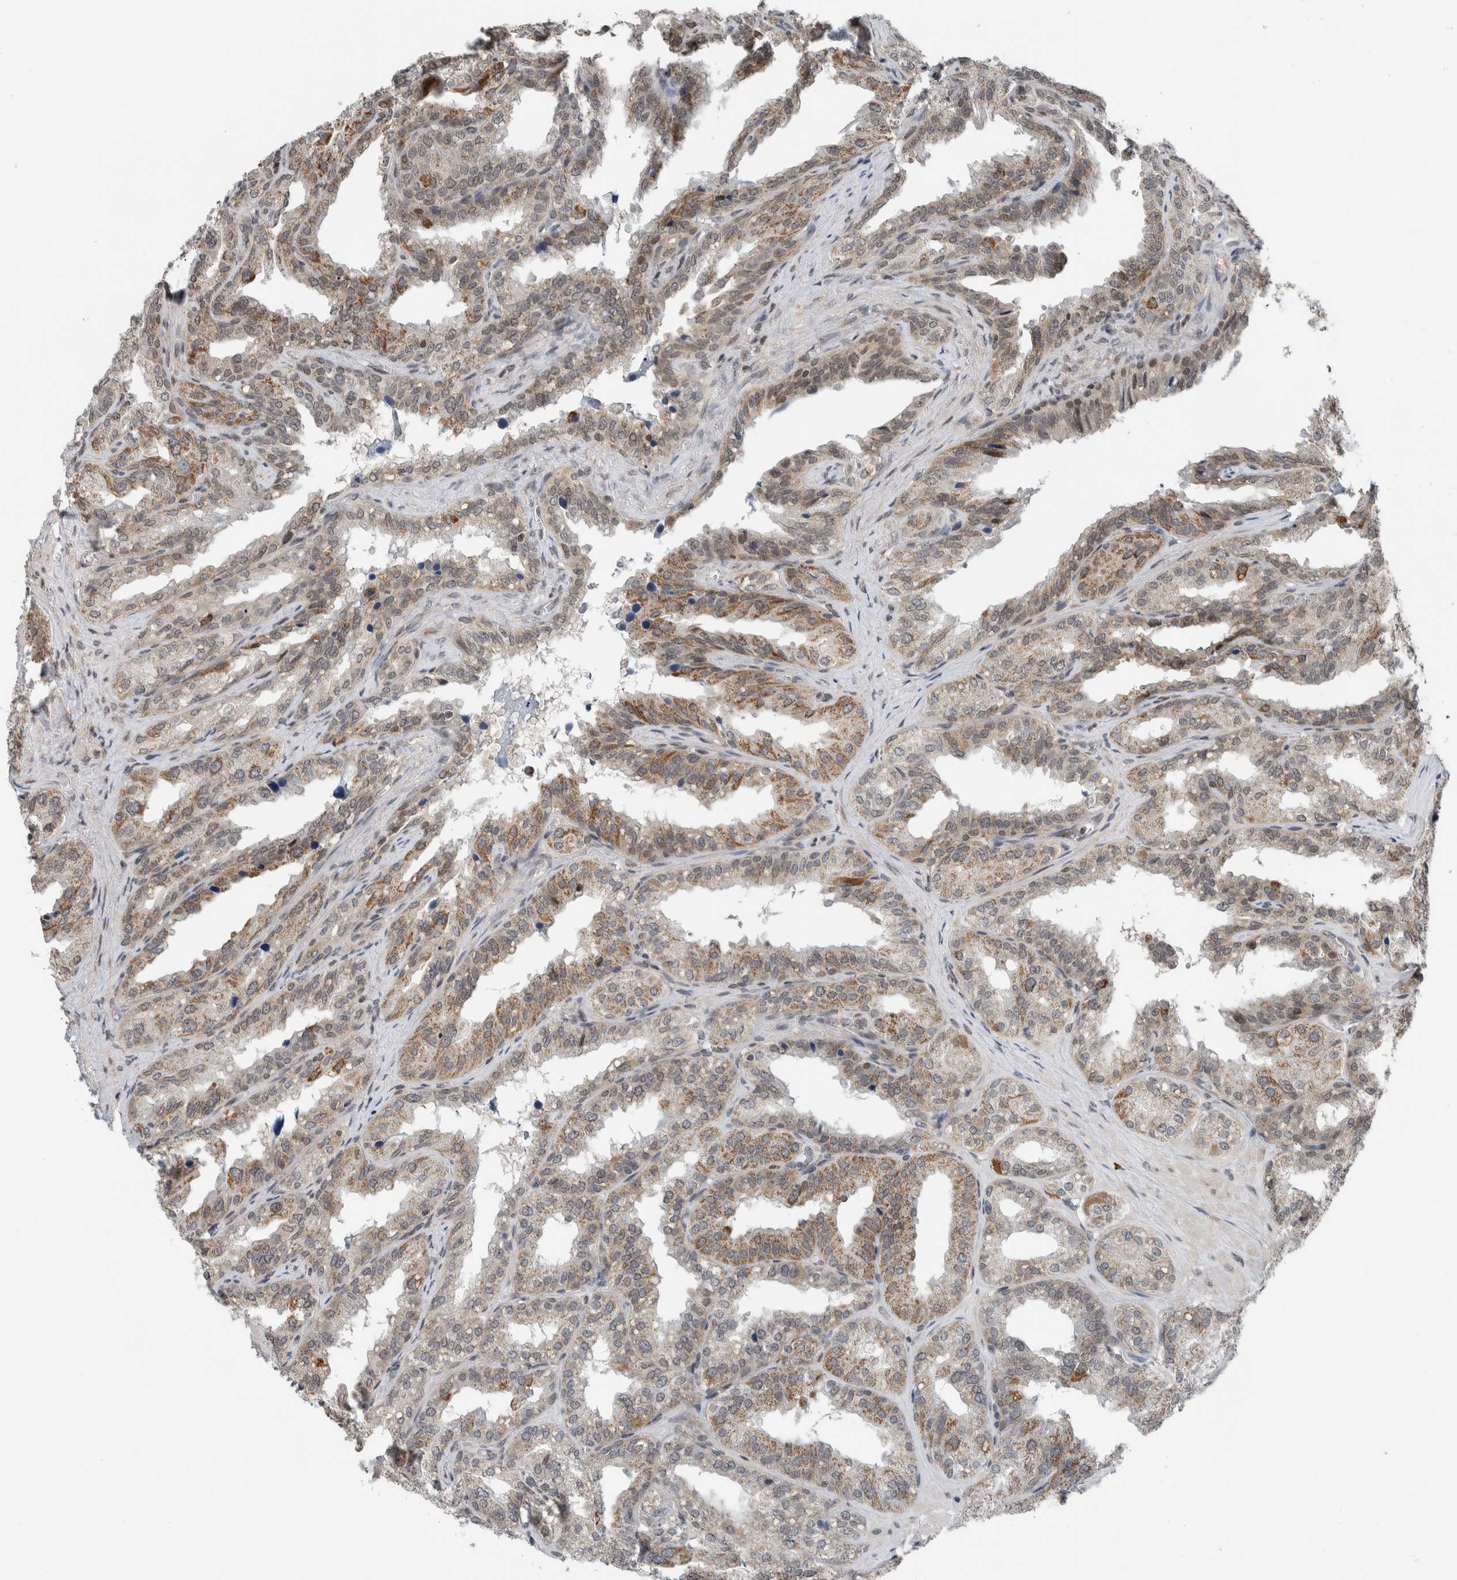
{"staining": {"intensity": "moderate", "quantity": "25%-75%", "location": "cytoplasmic/membranous"}, "tissue": "seminal vesicle", "cell_type": "Glandular cells", "image_type": "normal", "snomed": [{"axis": "morphology", "description": "Normal tissue, NOS"}, {"axis": "topography", "description": "Prostate"}, {"axis": "topography", "description": "Seminal veicle"}], "caption": "Immunohistochemical staining of normal seminal vesicle reveals medium levels of moderate cytoplasmic/membranous expression in approximately 25%-75% of glandular cells. Immunohistochemistry (ihc) stains the protein in brown and the nuclei are stained blue.", "gene": "NPLOC4", "patient": {"sex": "male", "age": 51}}